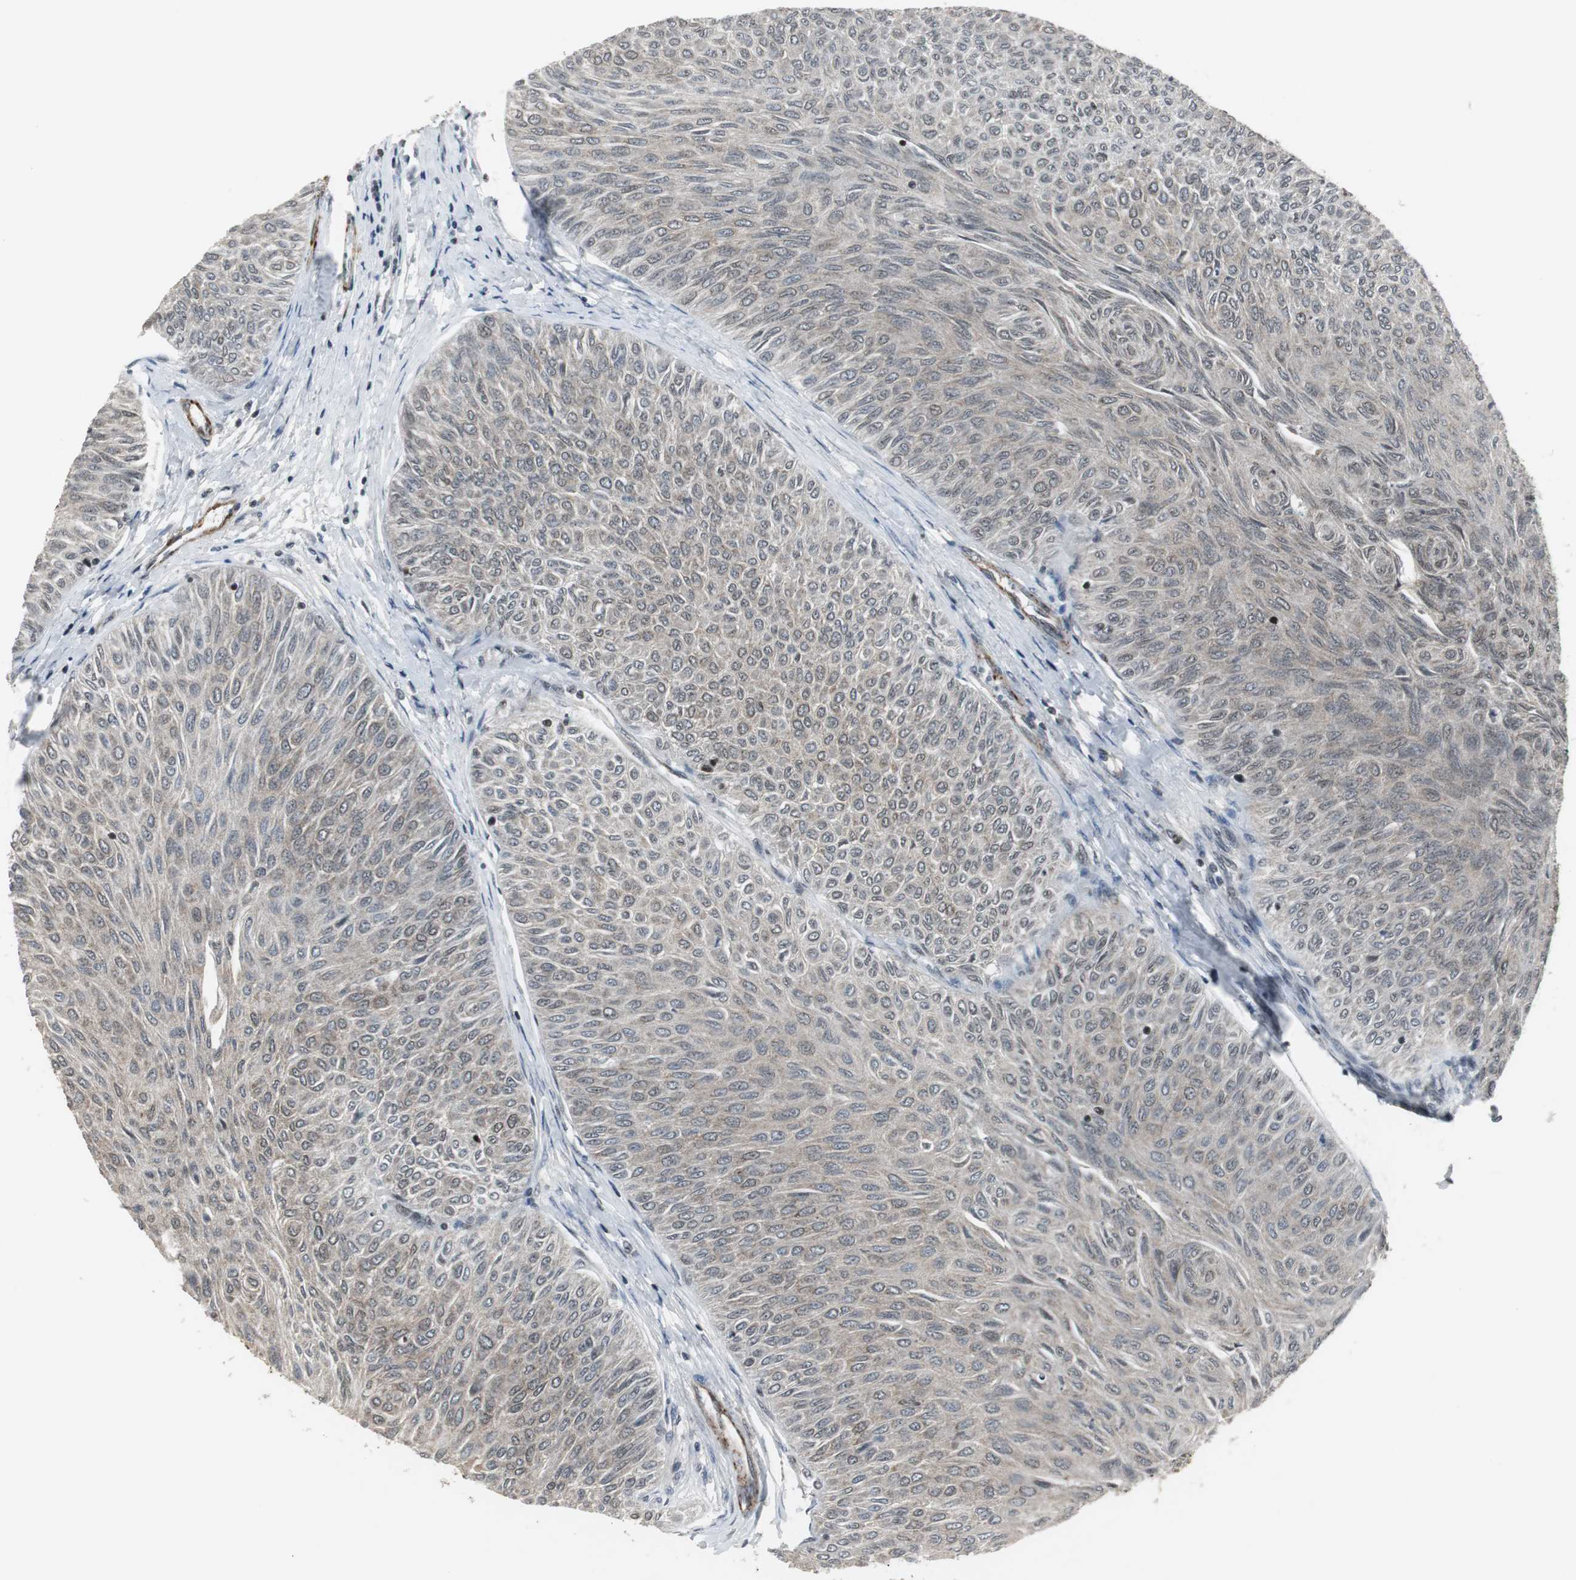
{"staining": {"intensity": "weak", "quantity": ">75%", "location": "cytoplasmic/membranous,nuclear"}, "tissue": "urothelial cancer", "cell_type": "Tumor cells", "image_type": "cancer", "snomed": [{"axis": "morphology", "description": "Urothelial carcinoma, Low grade"}, {"axis": "topography", "description": "Urinary bladder"}], "caption": "DAB immunohistochemical staining of low-grade urothelial carcinoma shows weak cytoplasmic/membranous and nuclear protein positivity in approximately >75% of tumor cells.", "gene": "MPG", "patient": {"sex": "male", "age": 78}}